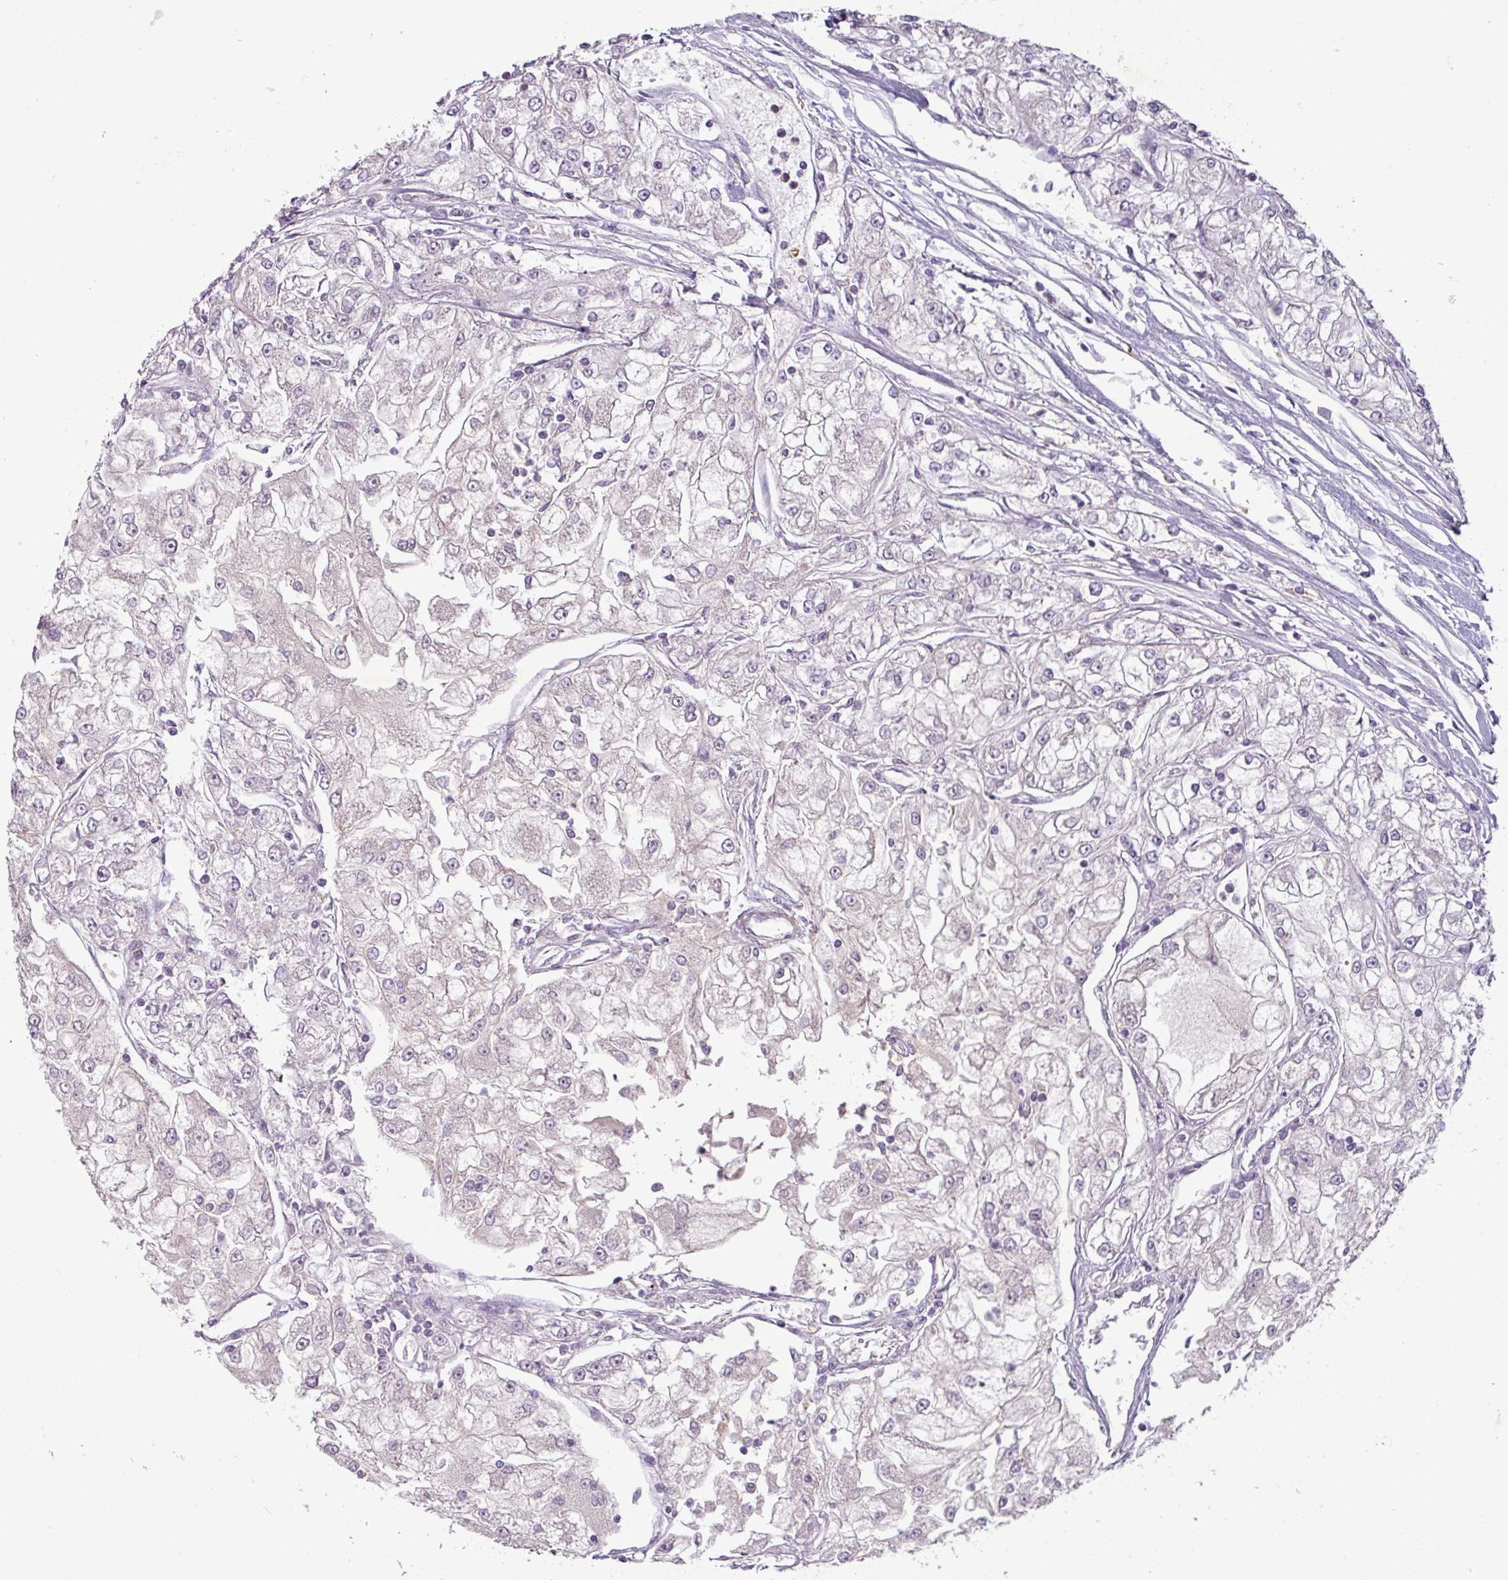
{"staining": {"intensity": "negative", "quantity": "none", "location": "none"}, "tissue": "renal cancer", "cell_type": "Tumor cells", "image_type": "cancer", "snomed": [{"axis": "morphology", "description": "Adenocarcinoma, NOS"}, {"axis": "topography", "description": "Kidney"}], "caption": "The photomicrograph demonstrates no significant staining in tumor cells of renal adenocarcinoma. The staining is performed using DAB (3,3'-diaminobenzidine) brown chromogen with nuclei counter-stained in using hematoxylin.", "gene": "PNMA6A", "patient": {"sex": "female", "age": 72}}